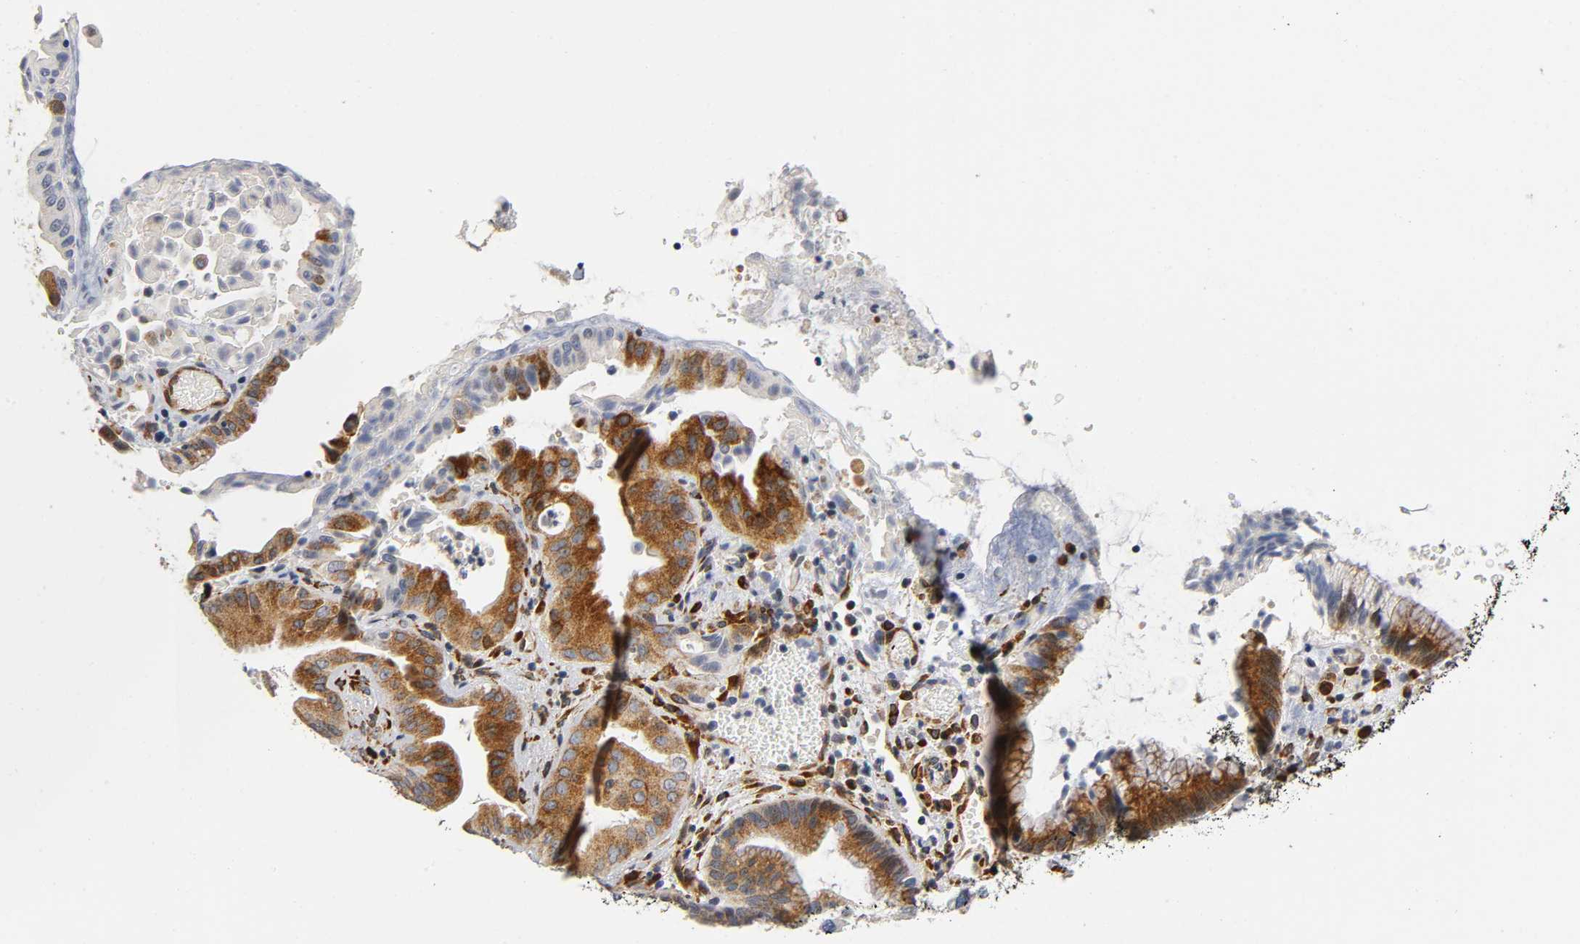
{"staining": {"intensity": "strong", "quantity": ">75%", "location": "cytoplasmic/membranous"}, "tissue": "liver cancer", "cell_type": "Tumor cells", "image_type": "cancer", "snomed": [{"axis": "morphology", "description": "Cholangiocarcinoma"}, {"axis": "topography", "description": "Liver"}], "caption": "Liver cancer (cholangiocarcinoma) stained with DAB immunohistochemistry (IHC) reveals high levels of strong cytoplasmic/membranous expression in about >75% of tumor cells. (brown staining indicates protein expression, while blue staining denotes nuclei).", "gene": "SOS2", "patient": {"sex": "male", "age": 58}}